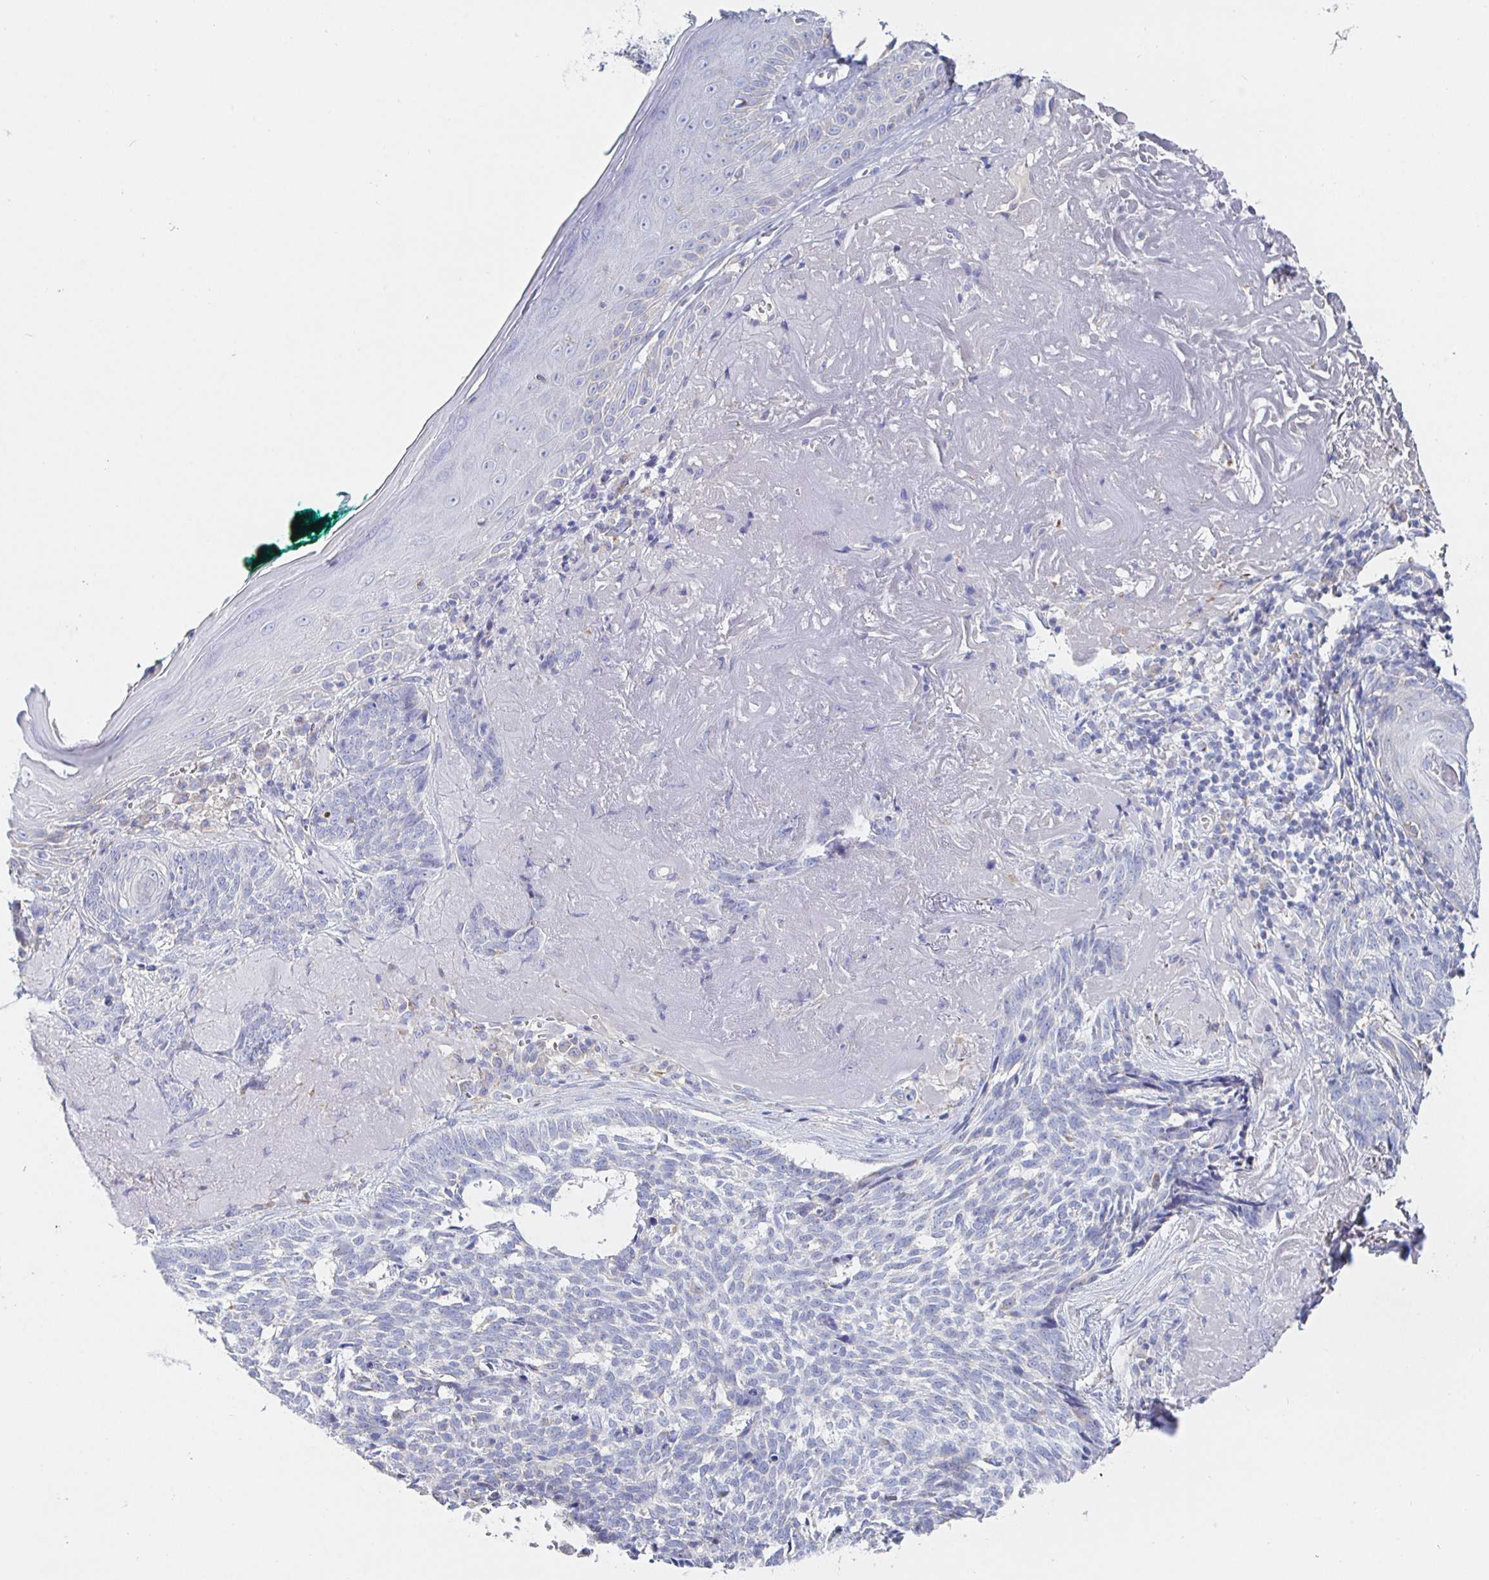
{"staining": {"intensity": "negative", "quantity": "none", "location": "none"}, "tissue": "skin cancer", "cell_type": "Tumor cells", "image_type": "cancer", "snomed": [{"axis": "morphology", "description": "Basal cell carcinoma"}, {"axis": "topography", "description": "Skin"}, {"axis": "topography", "description": "Skin of face"}], "caption": "Micrograph shows no significant protein positivity in tumor cells of skin cancer (basal cell carcinoma). The staining was performed using DAB (3,3'-diaminobenzidine) to visualize the protein expression in brown, while the nuclei were stained in blue with hematoxylin (Magnification: 20x).", "gene": "SYNGR4", "patient": {"sex": "female", "age": 95}}